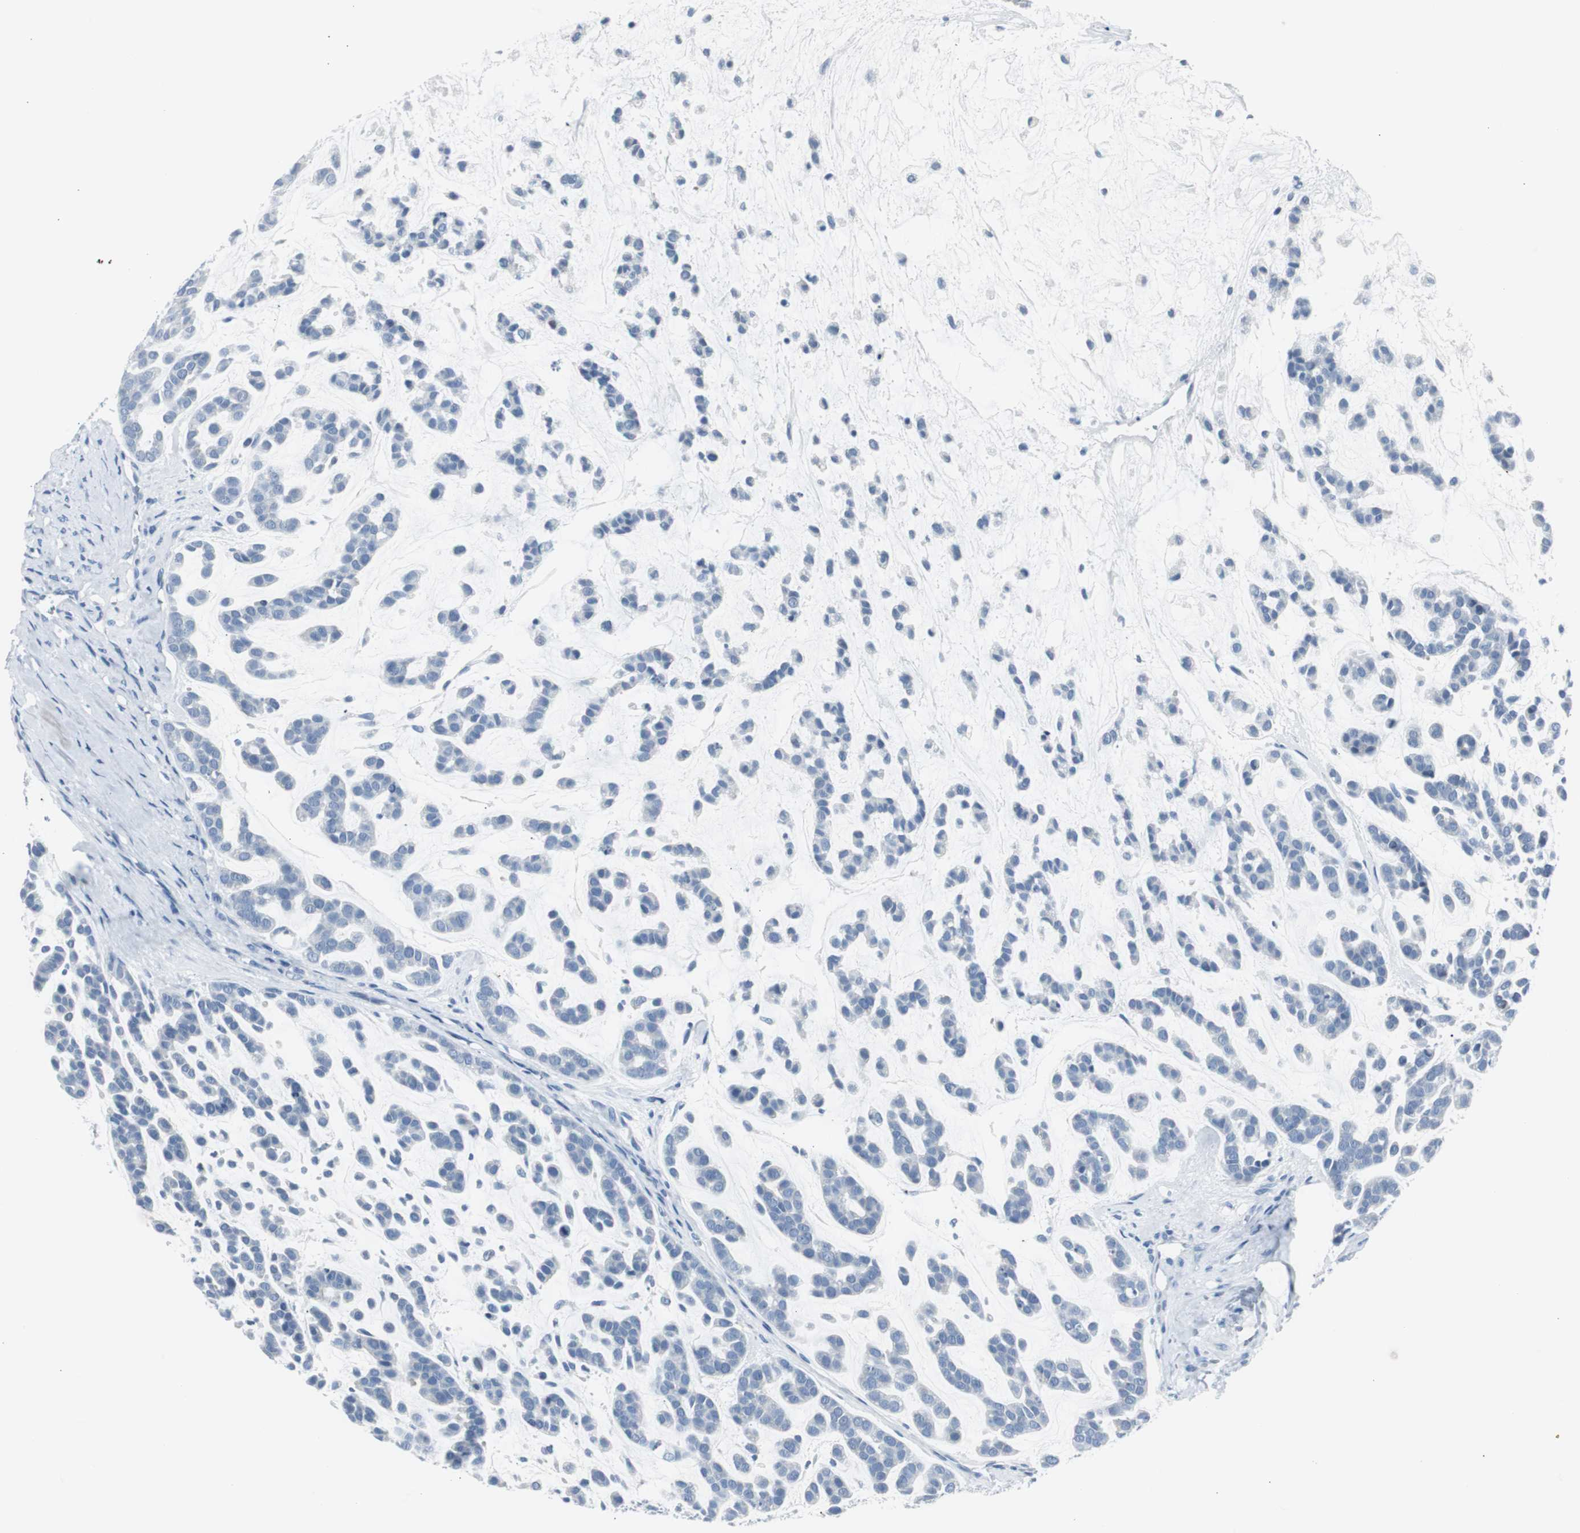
{"staining": {"intensity": "negative", "quantity": "none", "location": "none"}, "tissue": "head and neck cancer", "cell_type": "Tumor cells", "image_type": "cancer", "snomed": [{"axis": "morphology", "description": "Adenocarcinoma, NOS"}, {"axis": "morphology", "description": "Adenoma, NOS"}, {"axis": "topography", "description": "Head-Neck"}], "caption": "This is an immunohistochemistry (IHC) micrograph of human head and neck cancer. There is no staining in tumor cells.", "gene": "S100A7", "patient": {"sex": "female", "age": 55}}